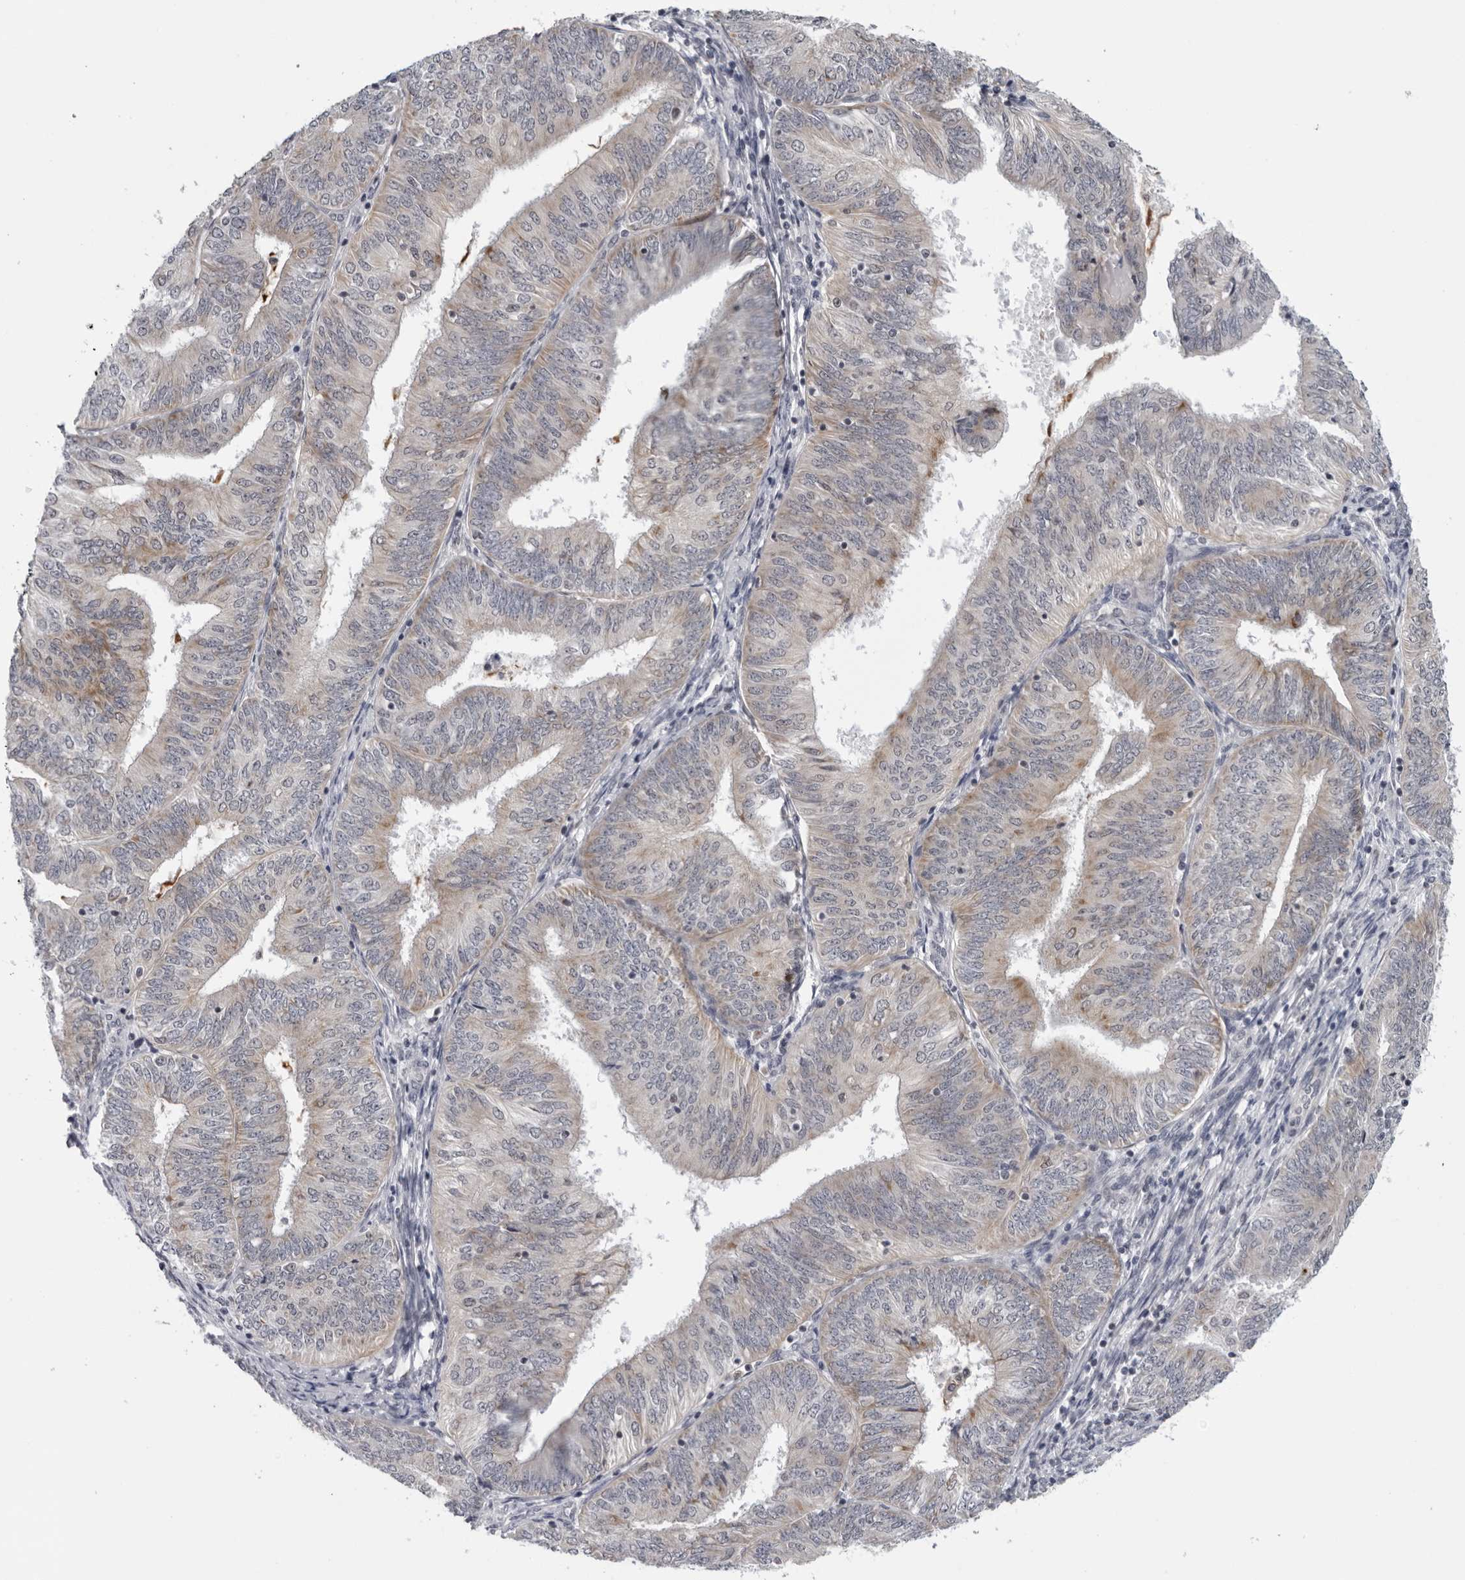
{"staining": {"intensity": "weak", "quantity": "25%-75%", "location": "cytoplasmic/membranous"}, "tissue": "endometrial cancer", "cell_type": "Tumor cells", "image_type": "cancer", "snomed": [{"axis": "morphology", "description": "Adenocarcinoma, NOS"}, {"axis": "topography", "description": "Endometrium"}], "caption": "There is low levels of weak cytoplasmic/membranous expression in tumor cells of endometrial cancer (adenocarcinoma), as demonstrated by immunohistochemical staining (brown color).", "gene": "CPT2", "patient": {"sex": "female", "age": 58}}